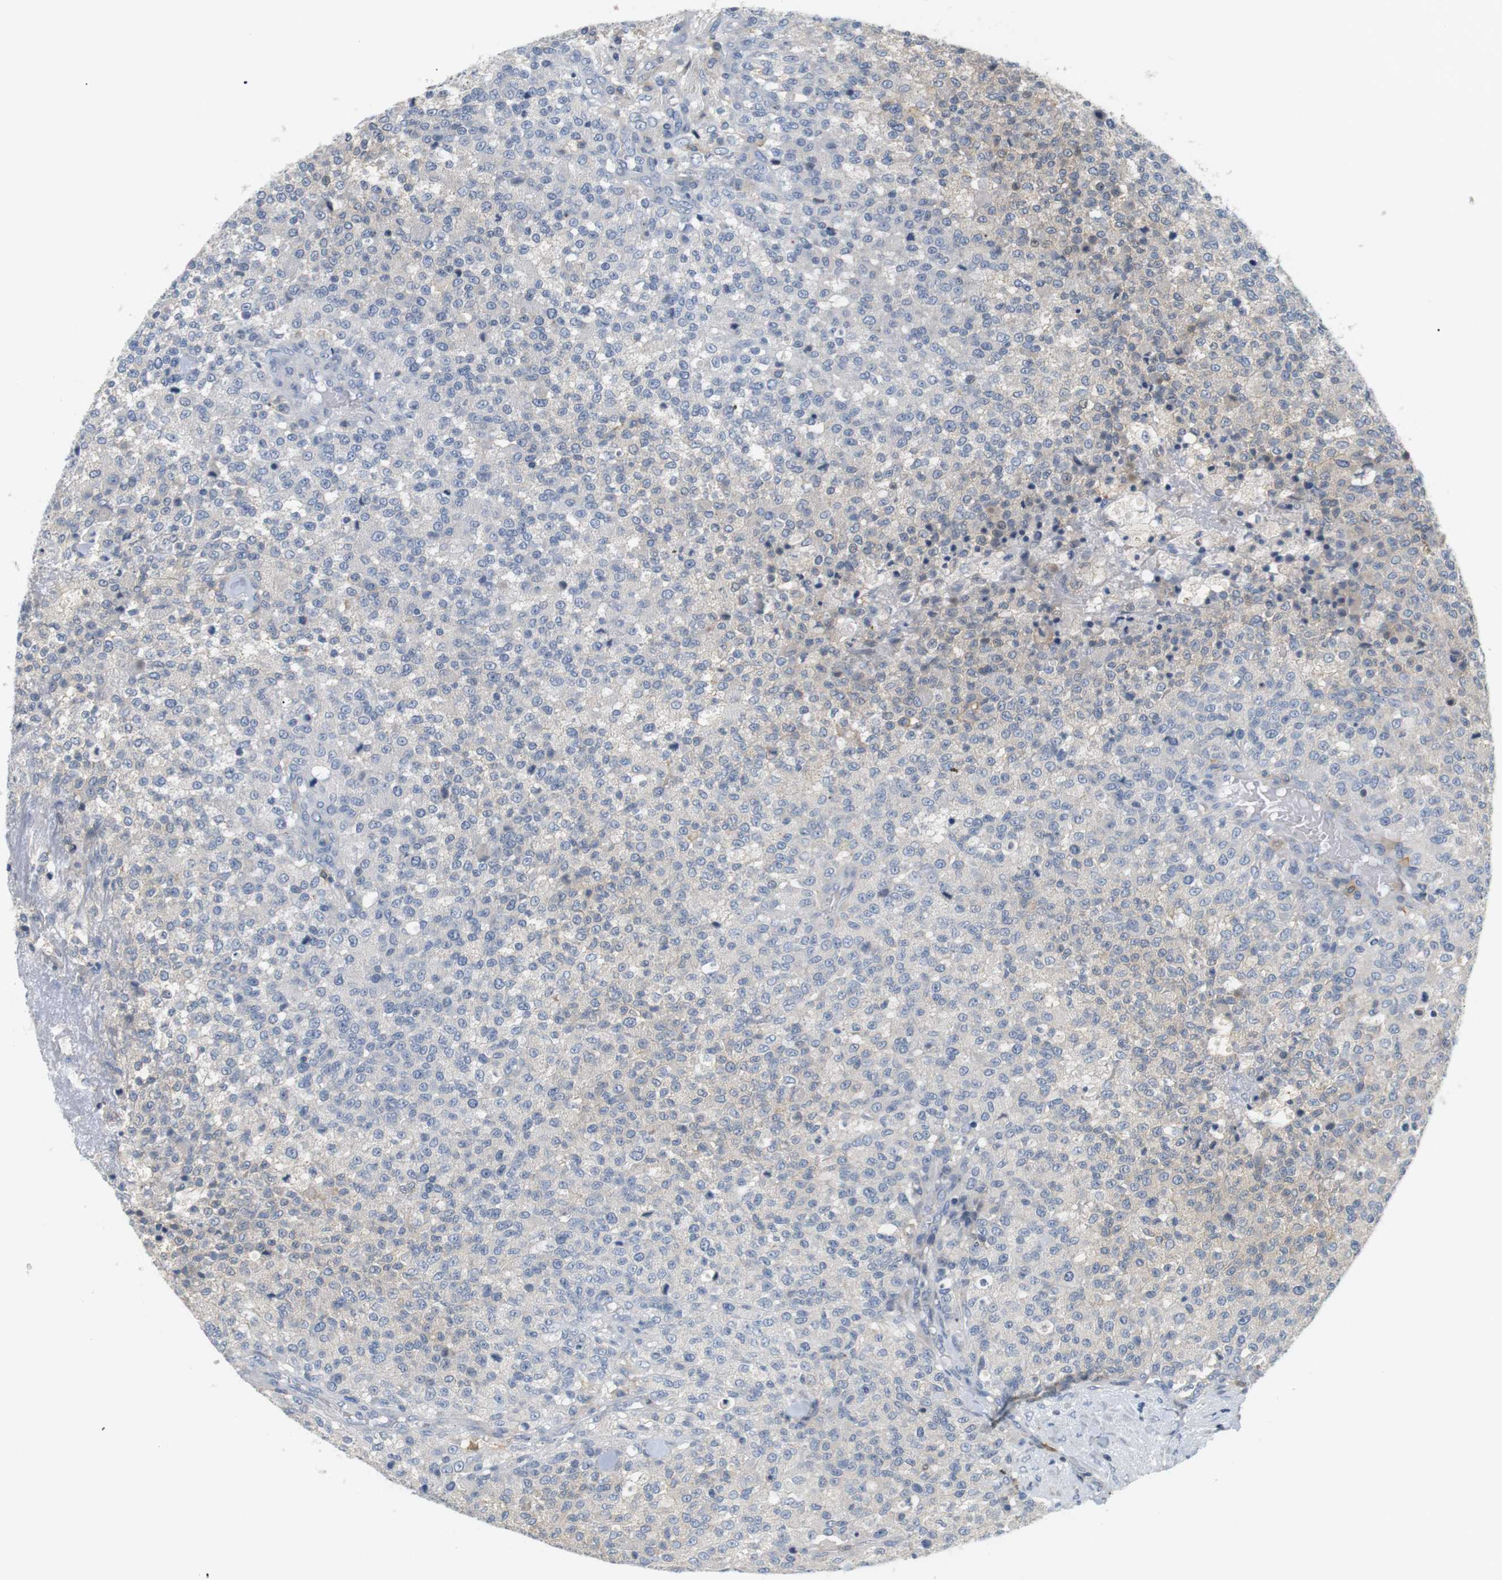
{"staining": {"intensity": "negative", "quantity": "none", "location": "none"}, "tissue": "testis cancer", "cell_type": "Tumor cells", "image_type": "cancer", "snomed": [{"axis": "morphology", "description": "Seminoma, NOS"}, {"axis": "topography", "description": "Testis"}], "caption": "This is a photomicrograph of immunohistochemistry (IHC) staining of testis seminoma, which shows no expression in tumor cells. (Stains: DAB immunohistochemistry with hematoxylin counter stain, Microscopy: brightfield microscopy at high magnification).", "gene": "P2RY1", "patient": {"sex": "male", "age": 59}}